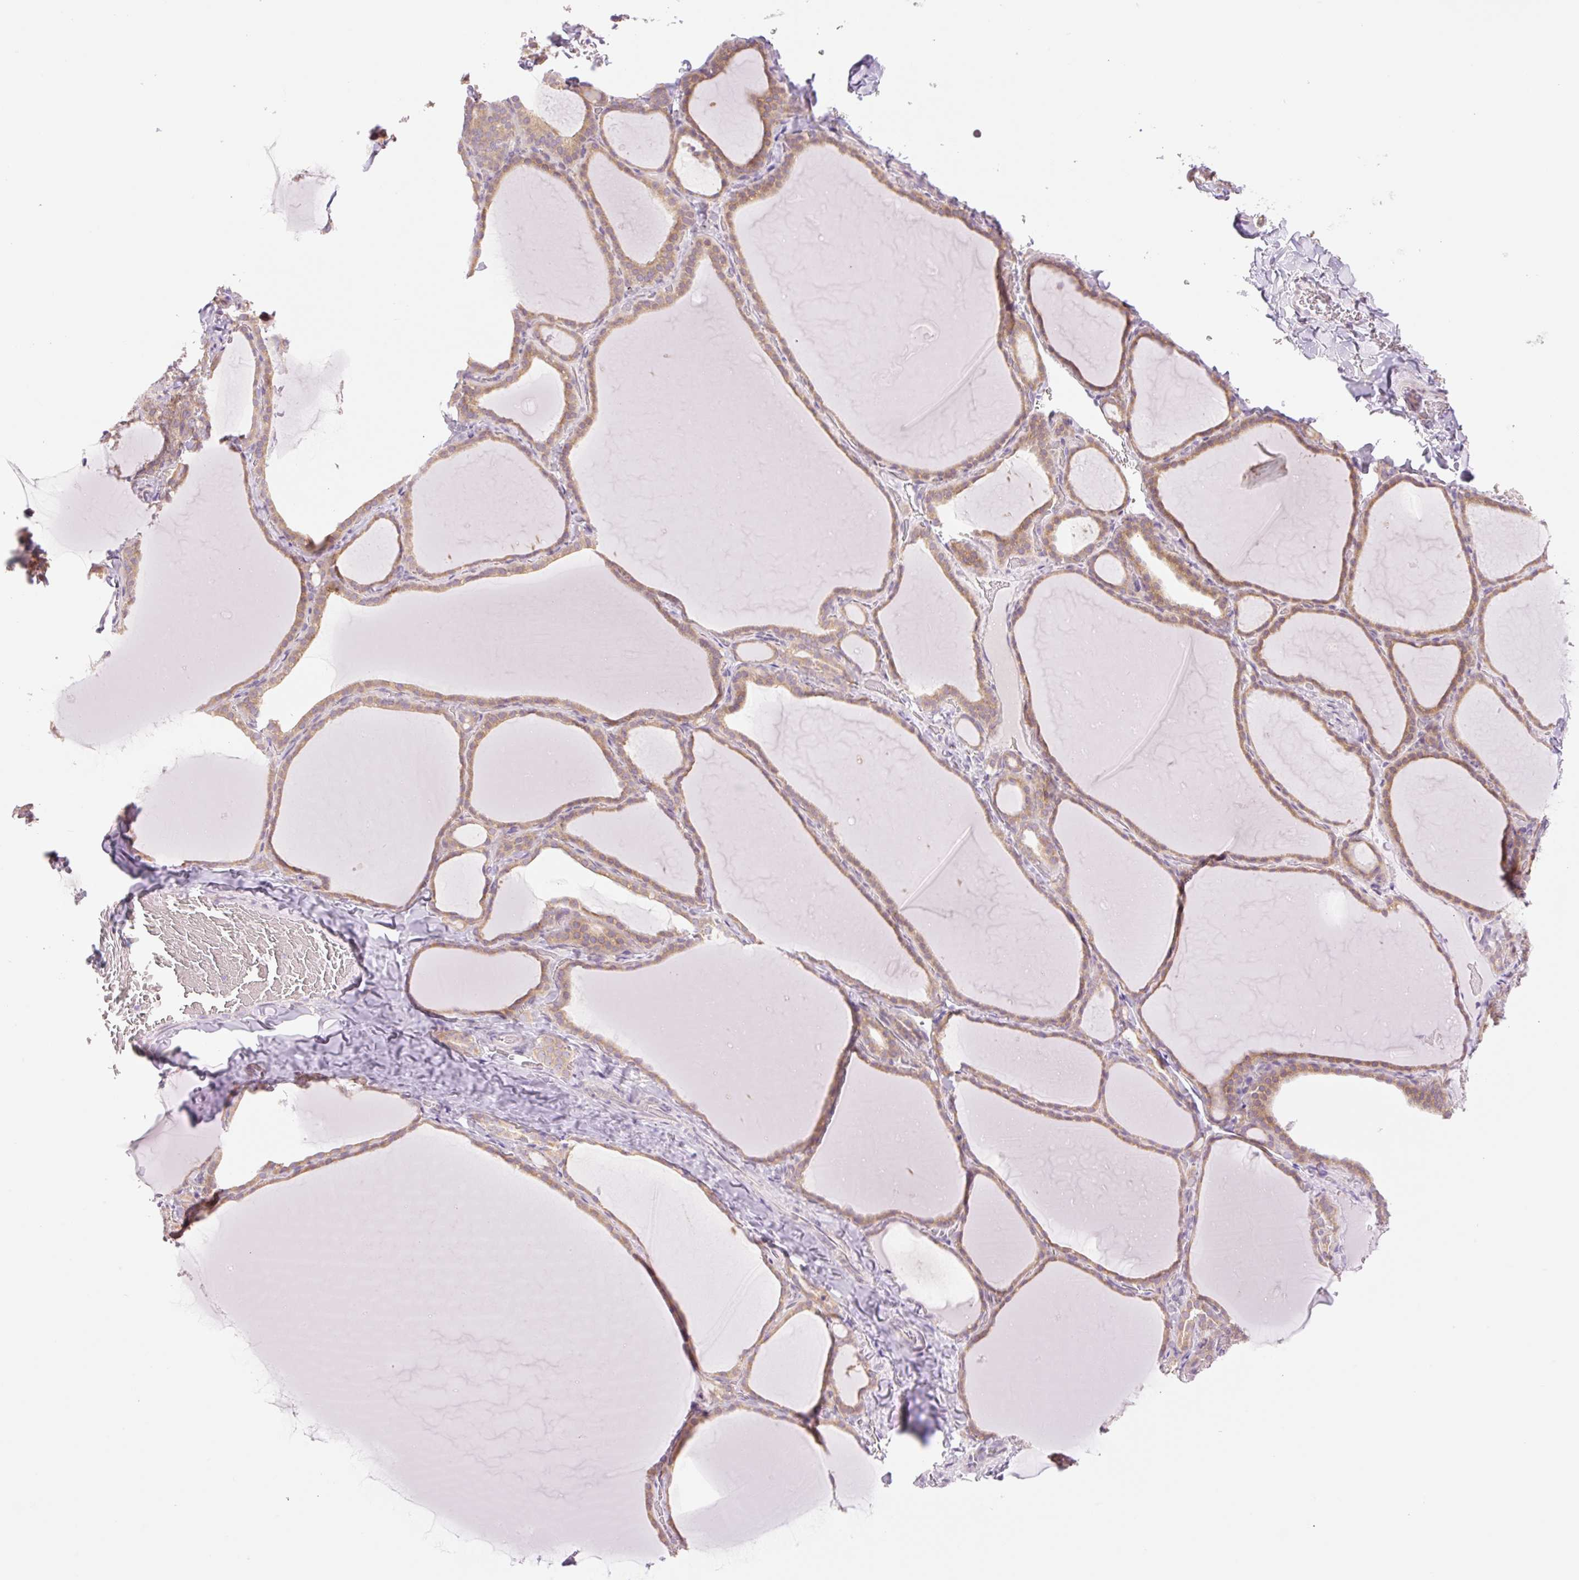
{"staining": {"intensity": "moderate", "quantity": ">75%", "location": "cytoplasmic/membranous"}, "tissue": "thyroid gland", "cell_type": "Glandular cells", "image_type": "normal", "snomed": [{"axis": "morphology", "description": "Normal tissue, NOS"}, {"axis": "topography", "description": "Thyroid gland"}], "caption": "Immunohistochemistry (DAB) staining of unremarkable human thyroid gland reveals moderate cytoplasmic/membranous protein staining in about >75% of glandular cells.", "gene": "COL5A1", "patient": {"sex": "female", "age": 22}}